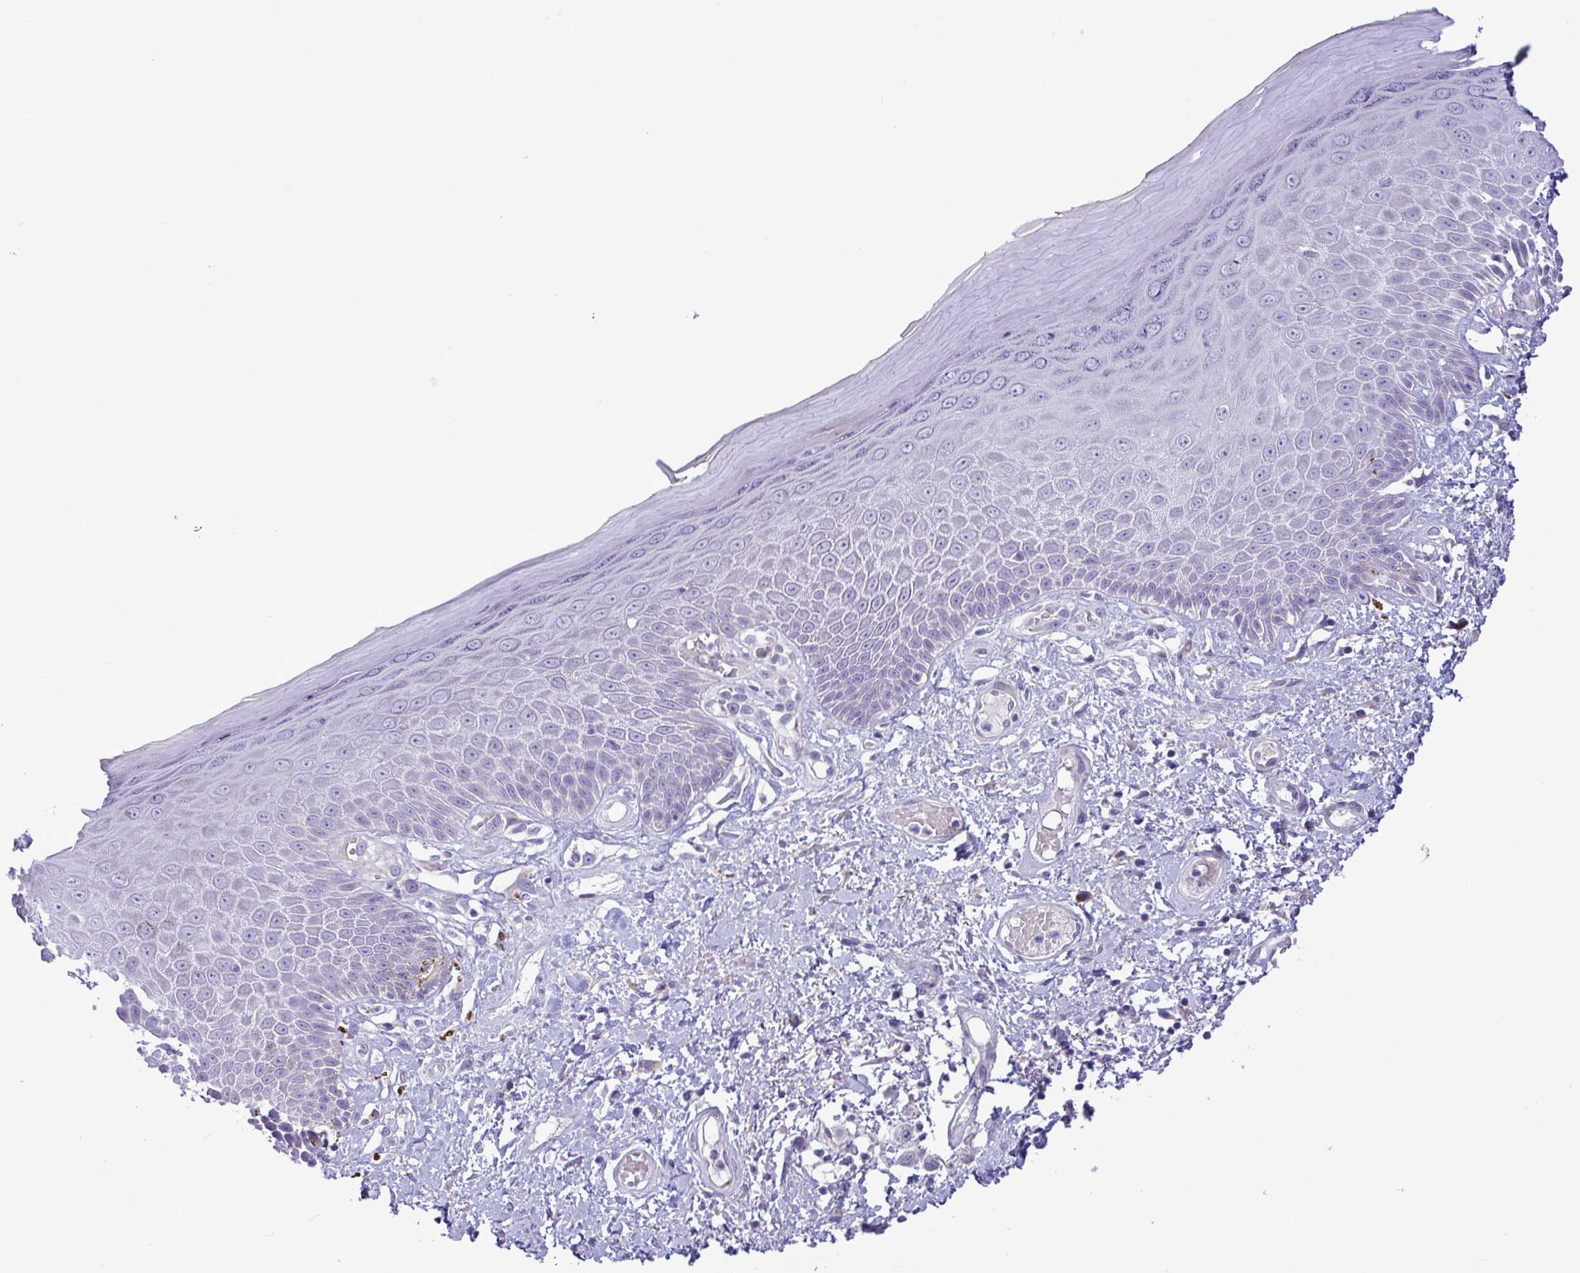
{"staining": {"intensity": "negative", "quantity": "none", "location": "none"}, "tissue": "skin", "cell_type": "Epidermal cells", "image_type": "normal", "snomed": [{"axis": "morphology", "description": "Normal tissue, NOS"}, {"axis": "topography", "description": "Anal"}, {"axis": "topography", "description": "Peripheral nerve tissue"}], "caption": "This micrograph is of normal skin stained with immunohistochemistry to label a protein in brown with the nuclei are counter-stained blue. There is no staining in epidermal cells. (DAB immunohistochemistry visualized using brightfield microscopy, high magnification).", "gene": "FAM86B1", "patient": {"sex": "male", "age": 78}}